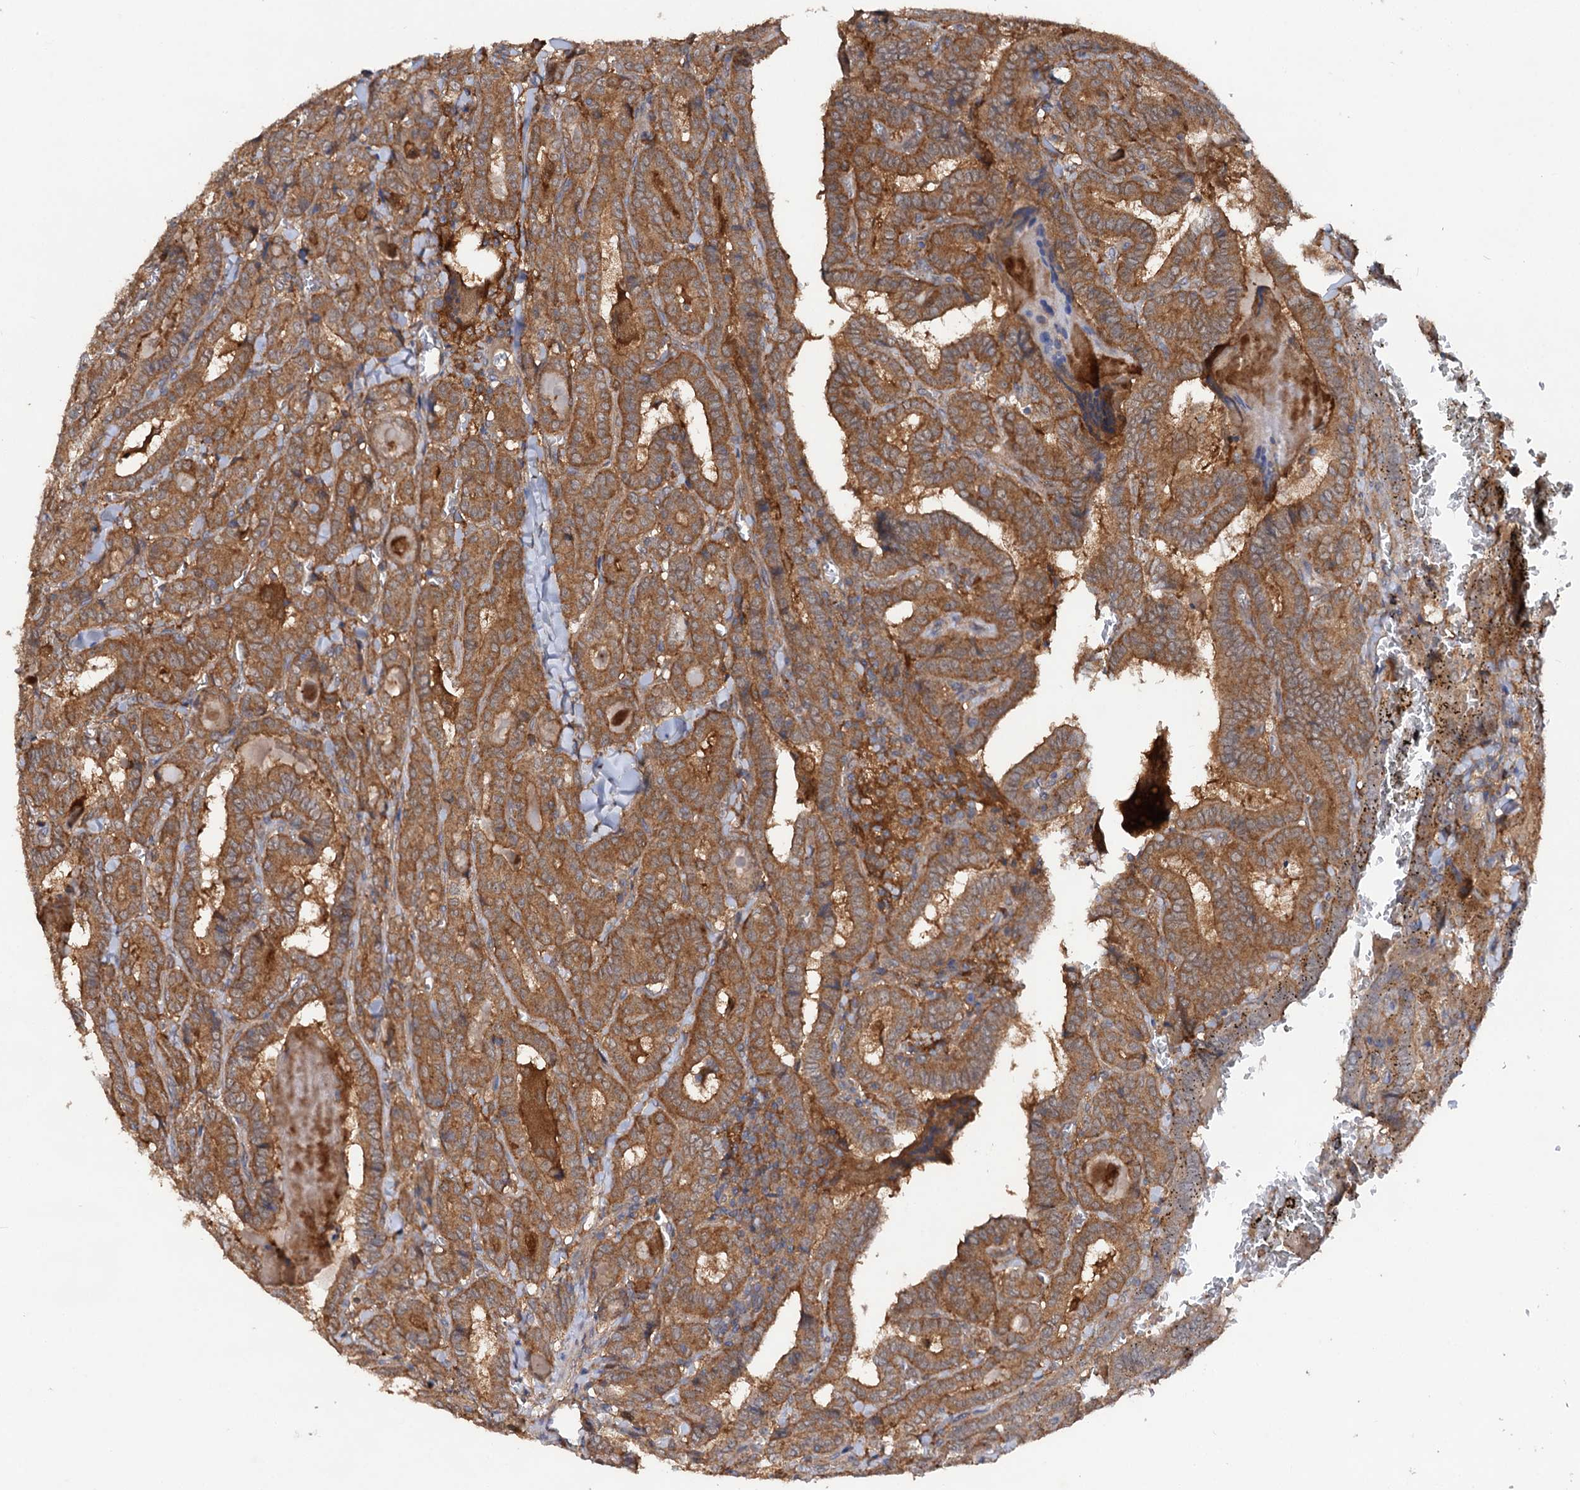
{"staining": {"intensity": "moderate", "quantity": ">75%", "location": "cytoplasmic/membranous"}, "tissue": "thyroid cancer", "cell_type": "Tumor cells", "image_type": "cancer", "snomed": [{"axis": "morphology", "description": "Papillary adenocarcinoma, NOS"}, {"axis": "topography", "description": "Thyroid gland"}], "caption": "The immunohistochemical stain labels moderate cytoplasmic/membranous positivity in tumor cells of thyroid papillary adenocarcinoma tissue.", "gene": "VPS29", "patient": {"sex": "female", "age": 72}}